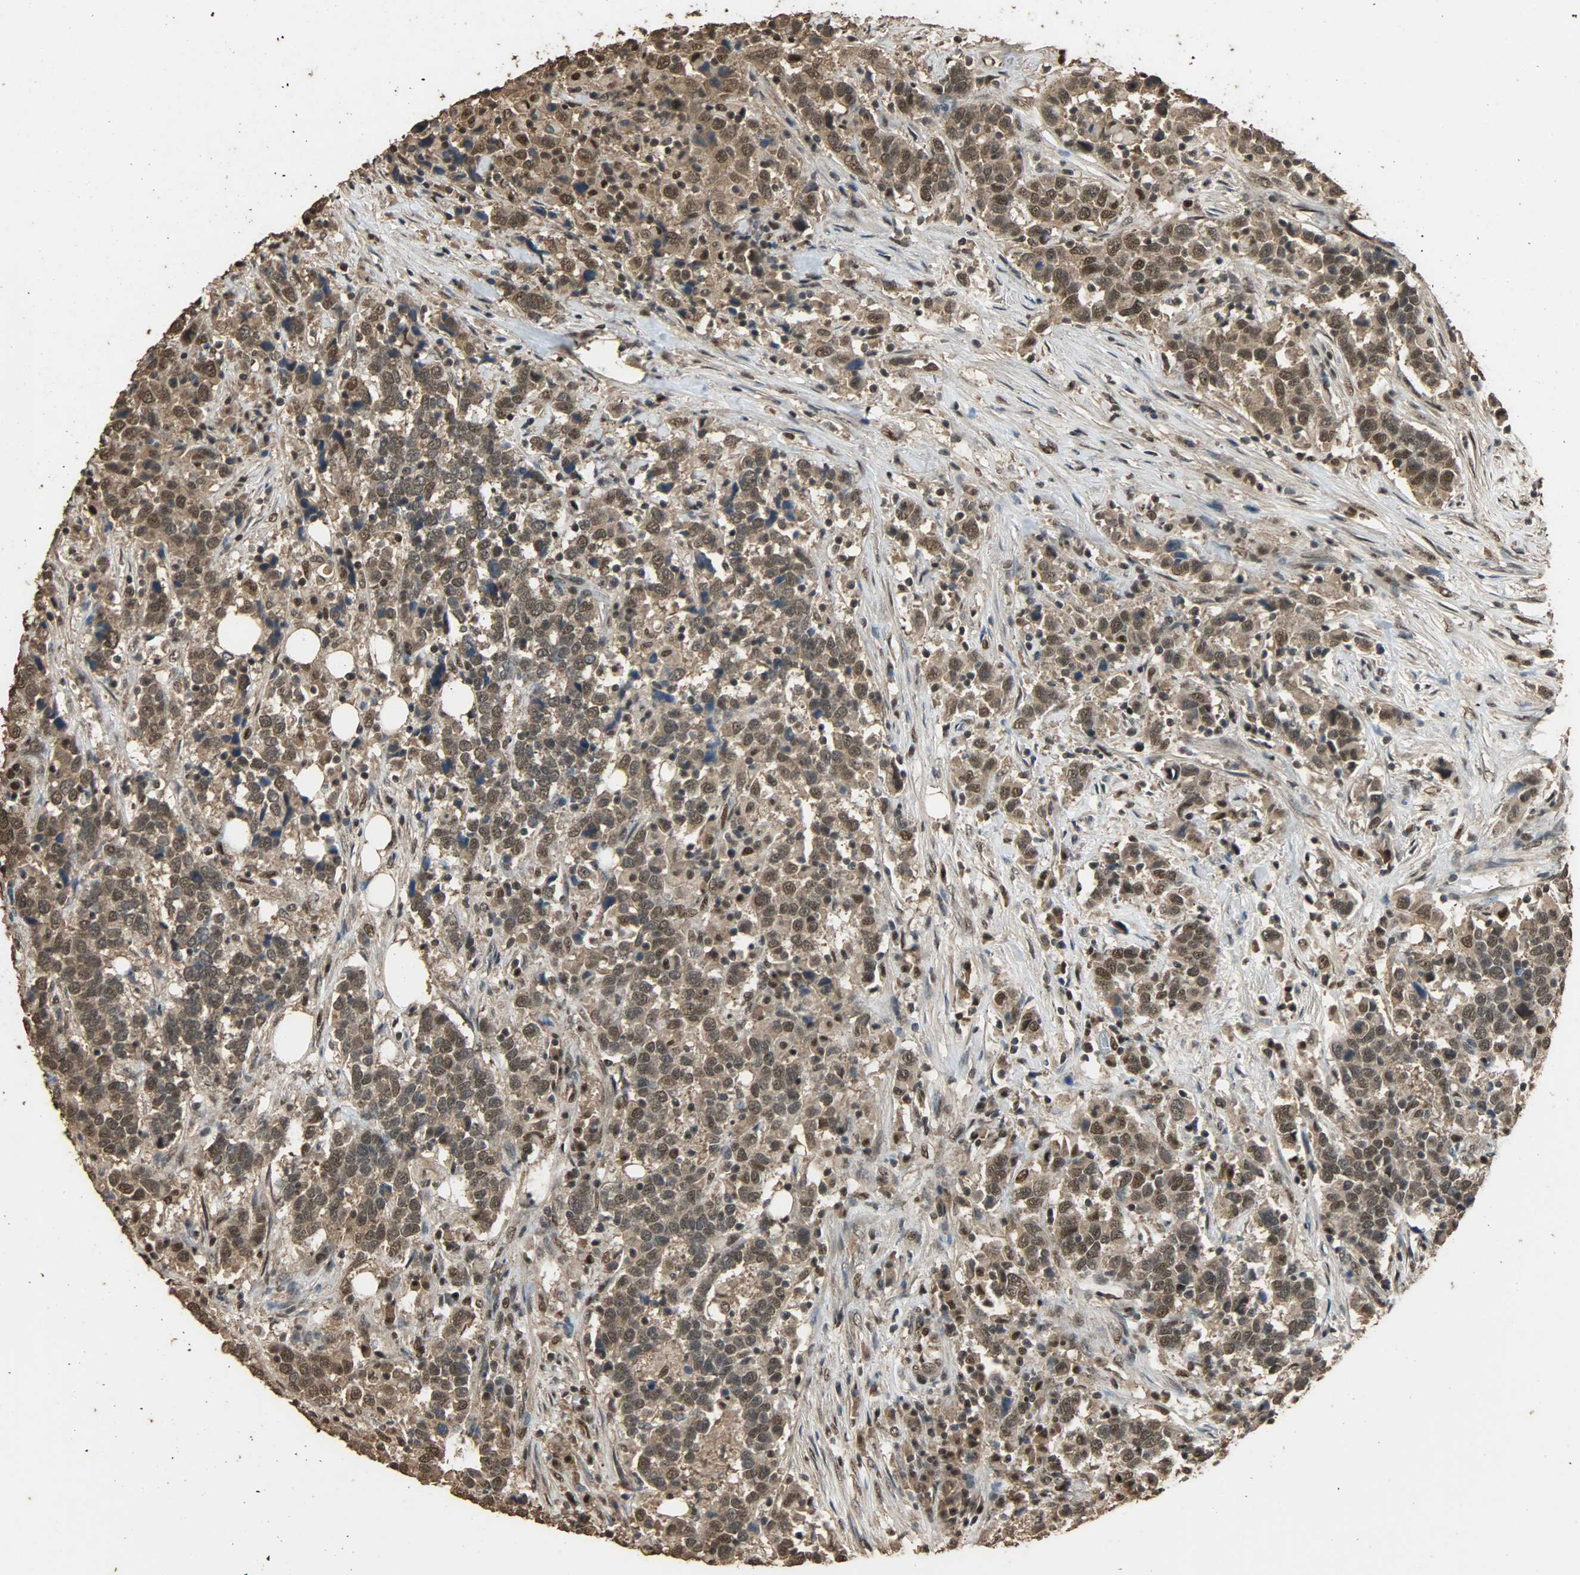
{"staining": {"intensity": "strong", "quantity": ">75%", "location": "cytoplasmic/membranous,nuclear"}, "tissue": "urothelial cancer", "cell_type": "Tumor cells", "image_type": "cancer", "snomed": [{"axis": "morphology", "description": "Urothelial carcinoma, High grade"}, {"axis": "topography", "description": "Urinary bladder"}], "caption": "This is a photomicrograph of immunohistochemistry staining of high-grade urothelial carcinoma, which shows strong expression in the cytoplasmic/membranous and nuclear of tumor cells.", "gene": "CCNT2", "patient": {"sex": "male", "age": 61}}